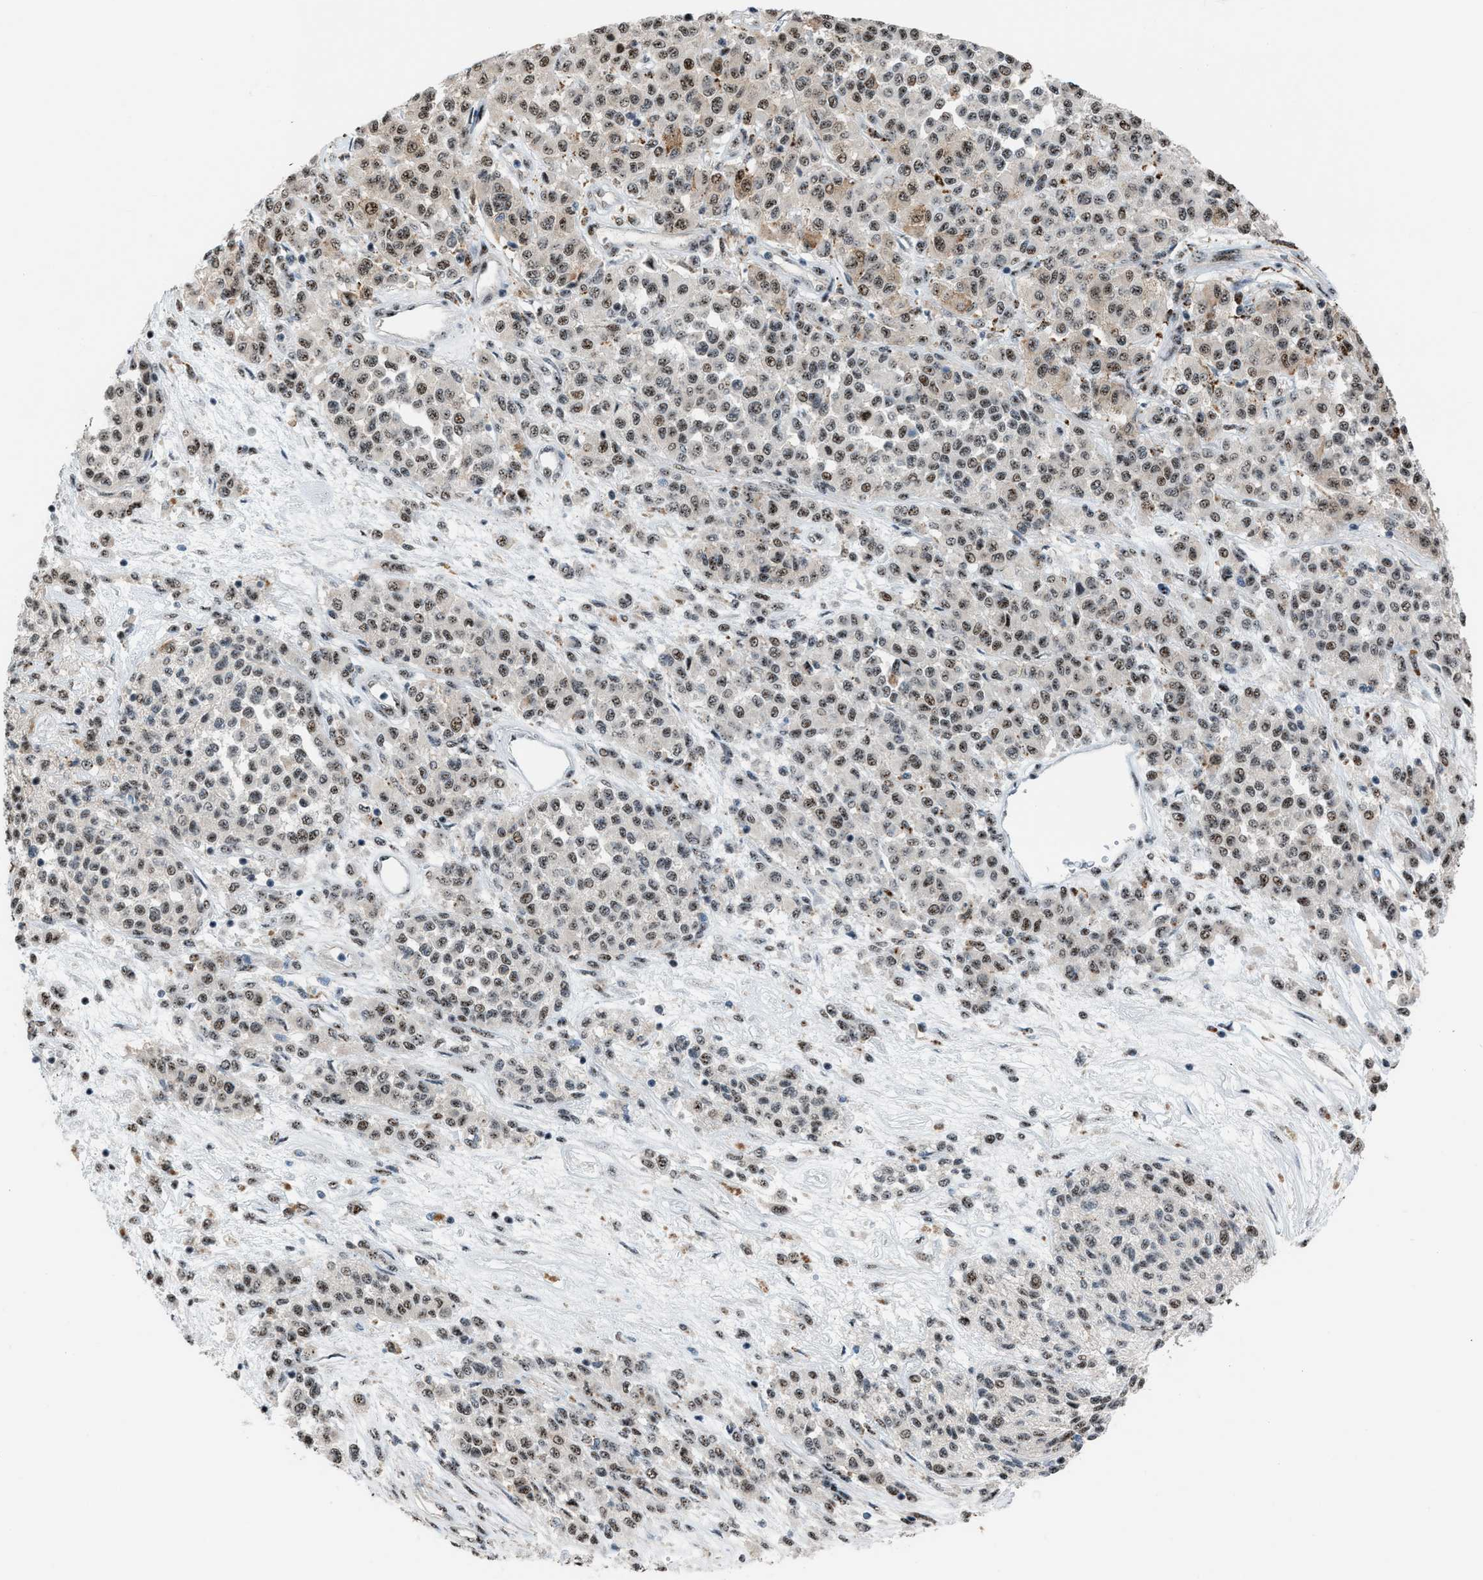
{"staining": {"intensity": "moderate", "quantity": ">75%", "location": "nuclear"}, "tissue": "melanoma", "cell_type": "Tumor cells", "image_type": "cancer", "snomed": [{"axis": "morphology", "description": "Malignant melanoma, Metastatic site"}, {"axis": "topography", "description": "Pancreas"}], "caption": "Malignant melanoma (metastatic site) was stained to show a protein in brown. There is medium levels of moderate nuclear positivity in about >75% of tumor cells.", "gene": "CENPP", "patient": {"sex": "female", "age": 30}}